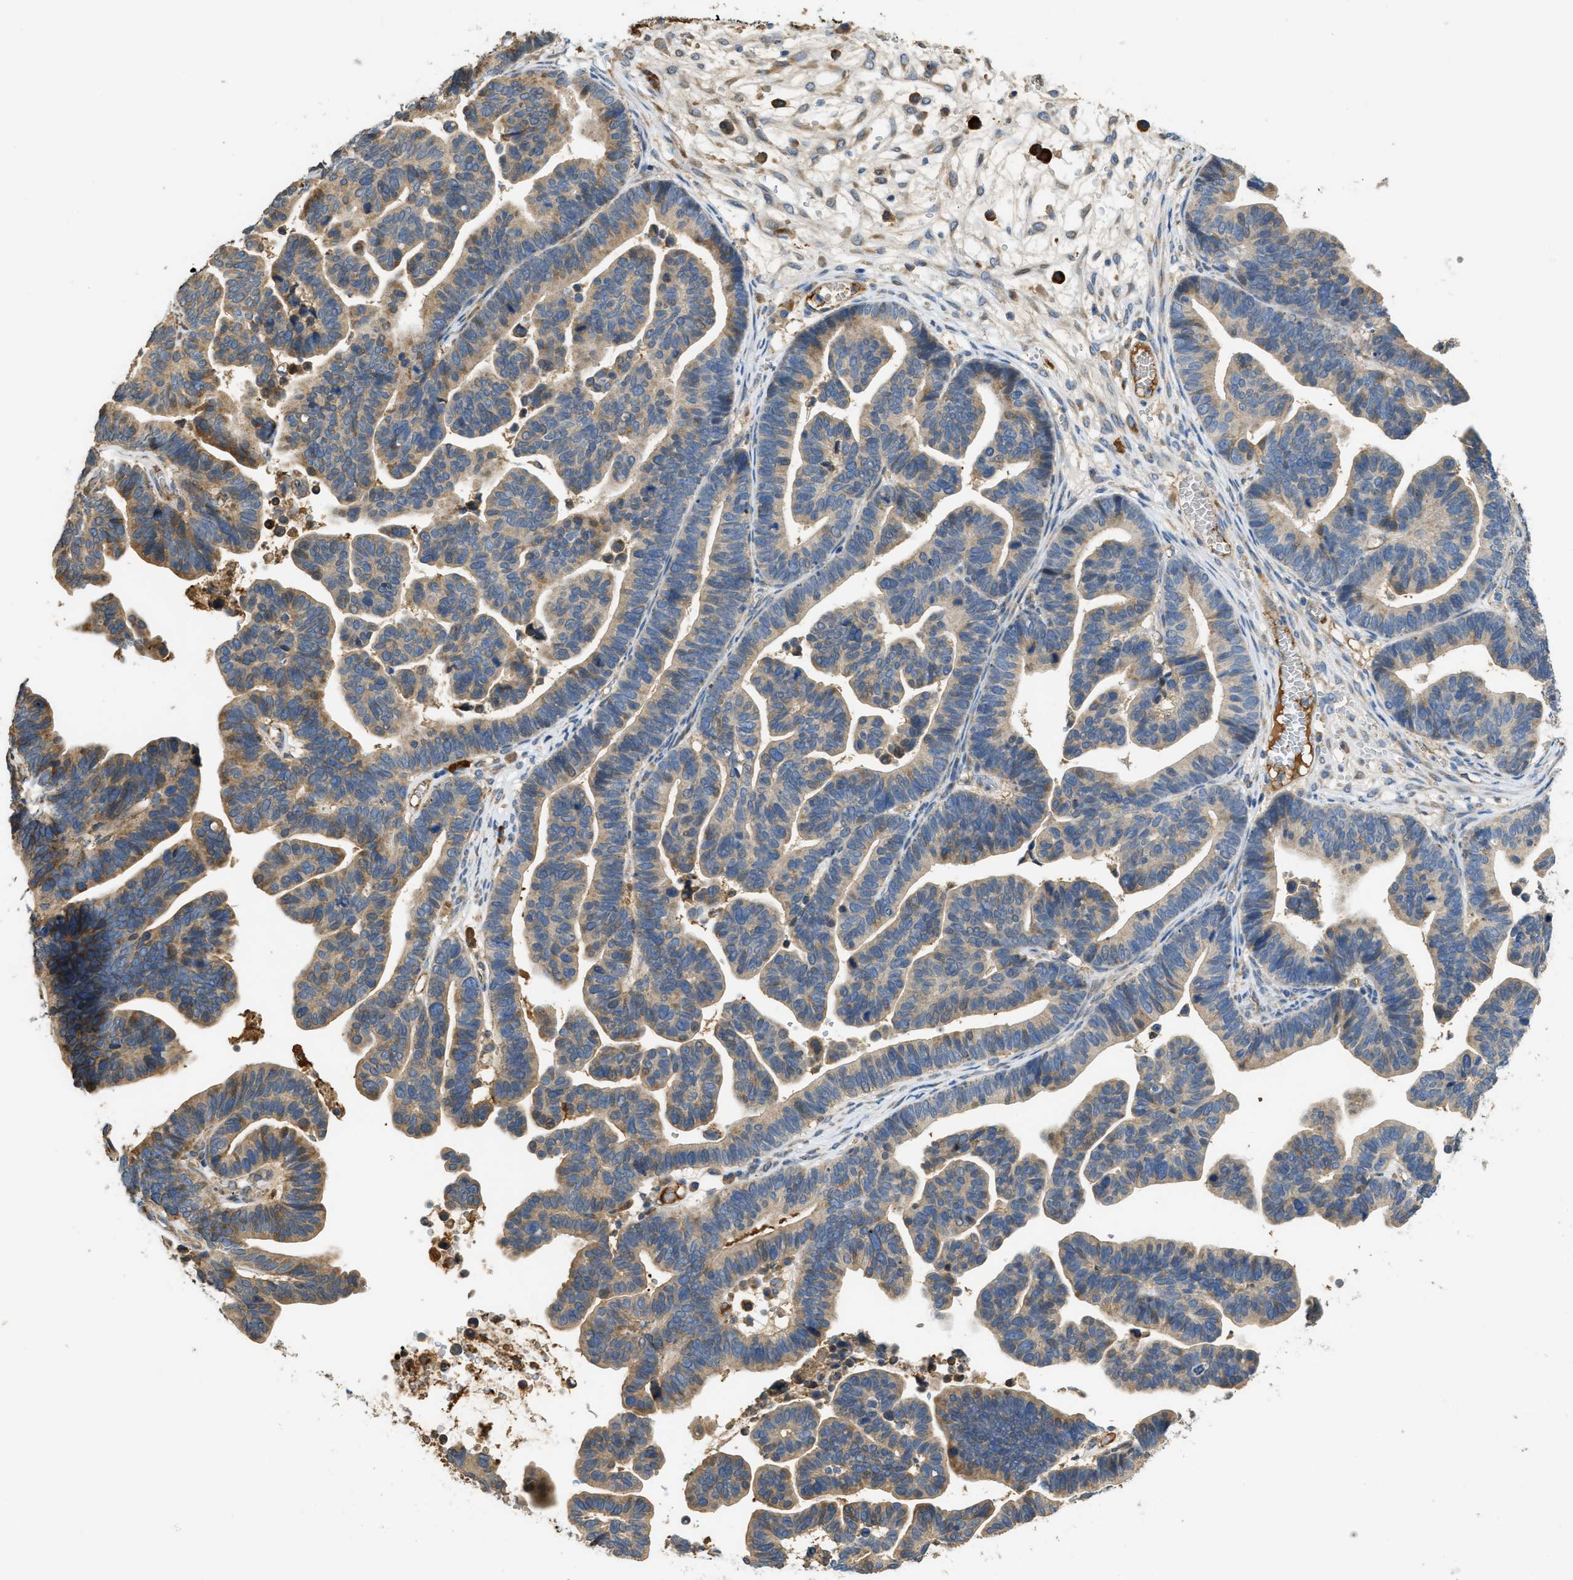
{"staining": {"intensity": "moderate", "quantity": "25%-75%", "location": "cytoplasmic/membranous"}, "tissue": "ovarian cancer", "cell_type": "Tumor cells", "image_type": "cancer", "snomed": [{"axis": "morphology", "description": "Cystadenocarcinoma, serous, NOS"}, {"axis": "topography", "description": "Ovary"}], "caption": "Ovarian cancer was stained to show a protein in brown. There is medium levels of moderate cytoplasmic/membranous positivity in approximately 25%-75% of tumor cells. Immunohistochemistry (ihc) stains the protein in brown and the nuclei are stained blue.", "gene": "RIPK2", "patient": {"sex": "female", "age": 56}}